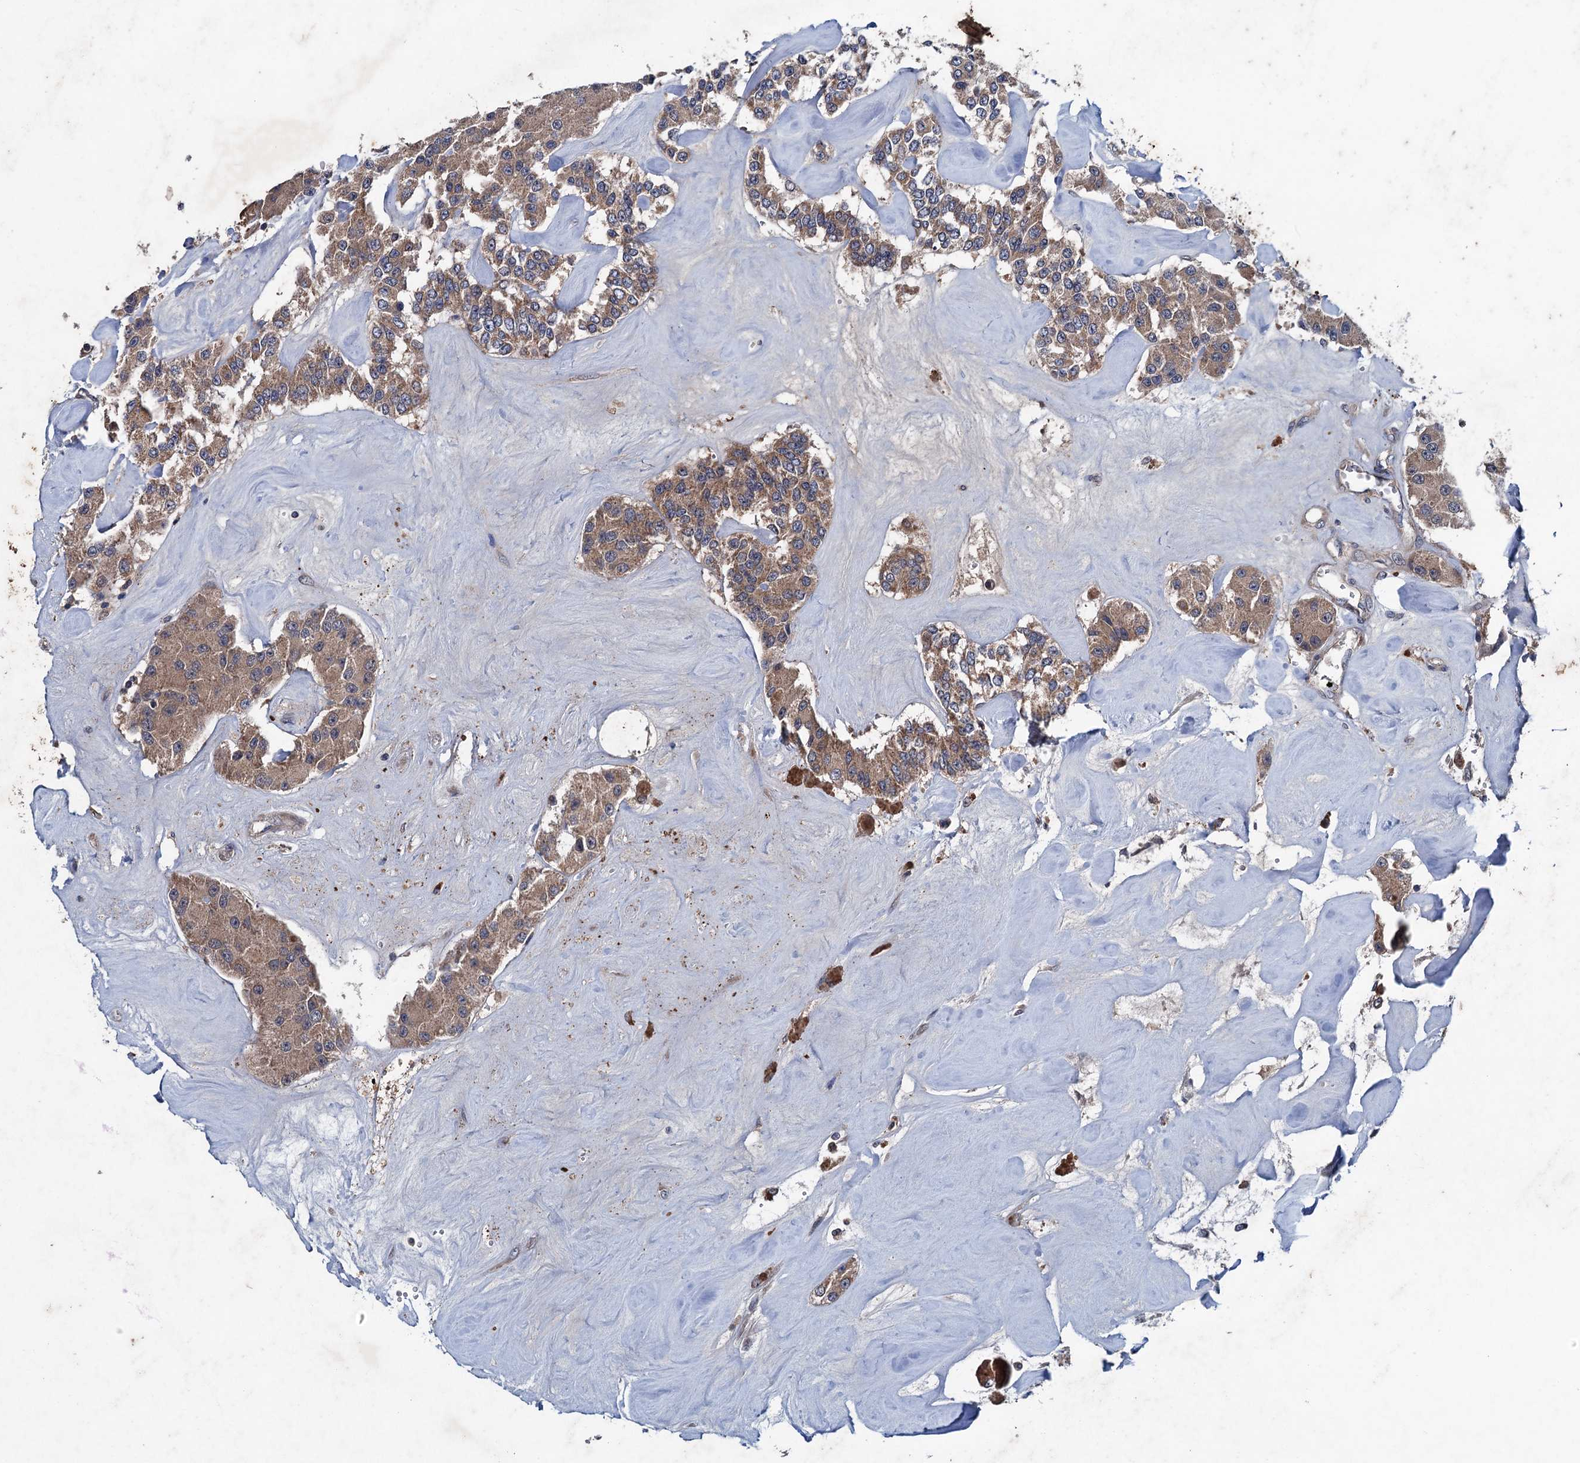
{"staining": {"intensity": "strong", "quantity": "25%-75%", "location": "cytoplasmic/membranous"}, "tissue": "carcinoid", "cell_type": "Tumor cells", "image_type": "cancer", "snomed": [{"axis": "morphology", "description": "Carcinoid, malignant, NOS"}, {"axis": "topography", "description": "Pancreas"}], "caption": "This is an image of immunohistochemistry staining of malignant carcinoid, which shows strong expression in the cytoplasmic/membranous of tumor cells.", "gene": "BLTP3B", "patient": {"sex": "male", "age": 41}}